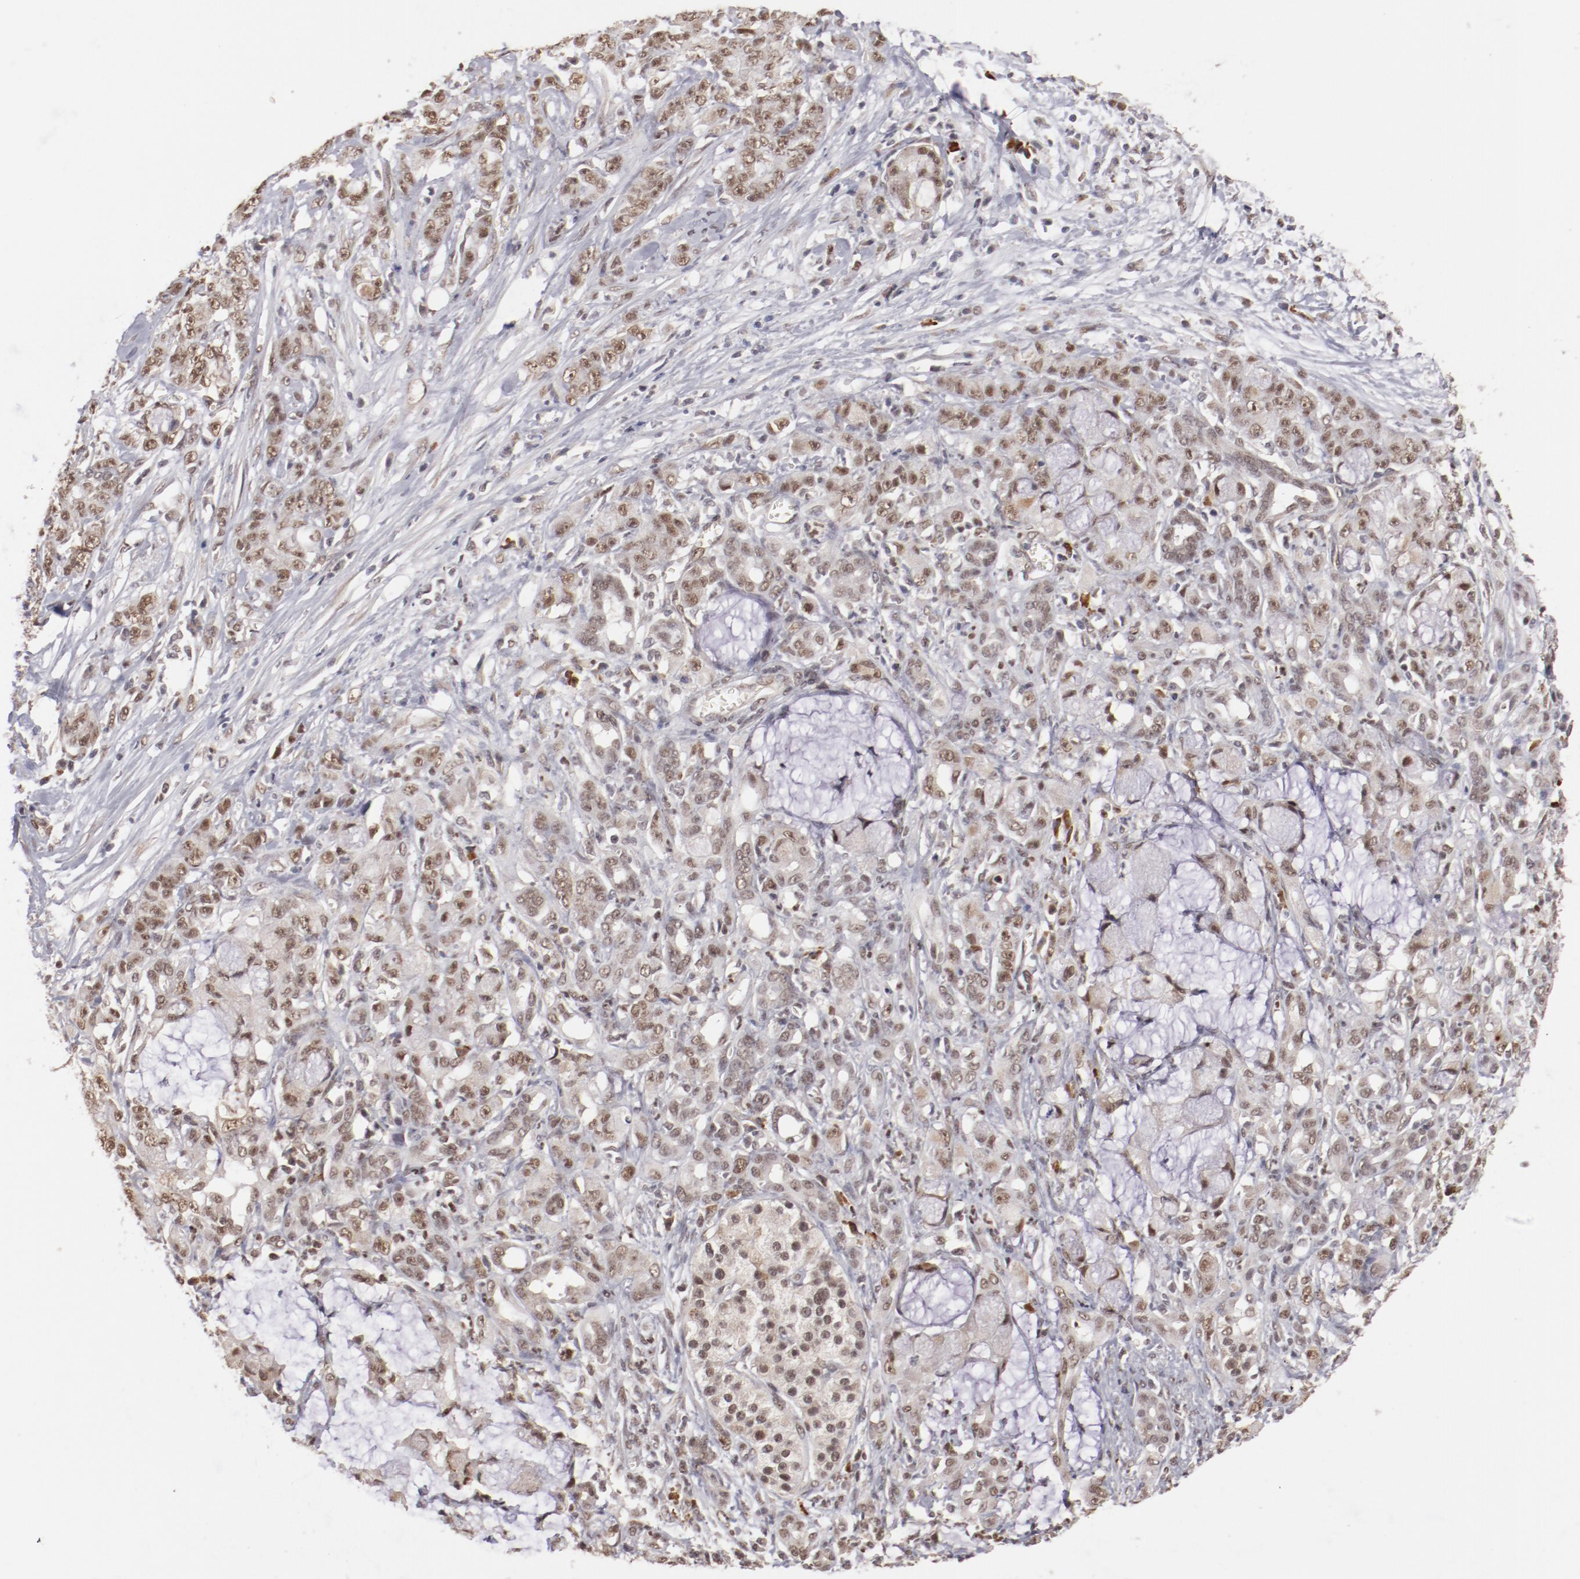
{"staining": {"intensity": "weak", "quantity": ">75%", "location": "nuclear"}, "tissue": "pancreatic cancer", "cell_type": "Tumor cells", "image_type": "cancer", "snomed": [{"axis": "morphology", "description": "Adenocarcinoma, NOS"}, {"axis": "topography", "description": "Pancreas"}], "caption": "A low amount of weak nuclear staining is present in approximately >75% of tumor cells in pancreatic adenocarcinoma tissue.", "gene": "NFE2", "patient": {"sex": "female", "age": 73}}